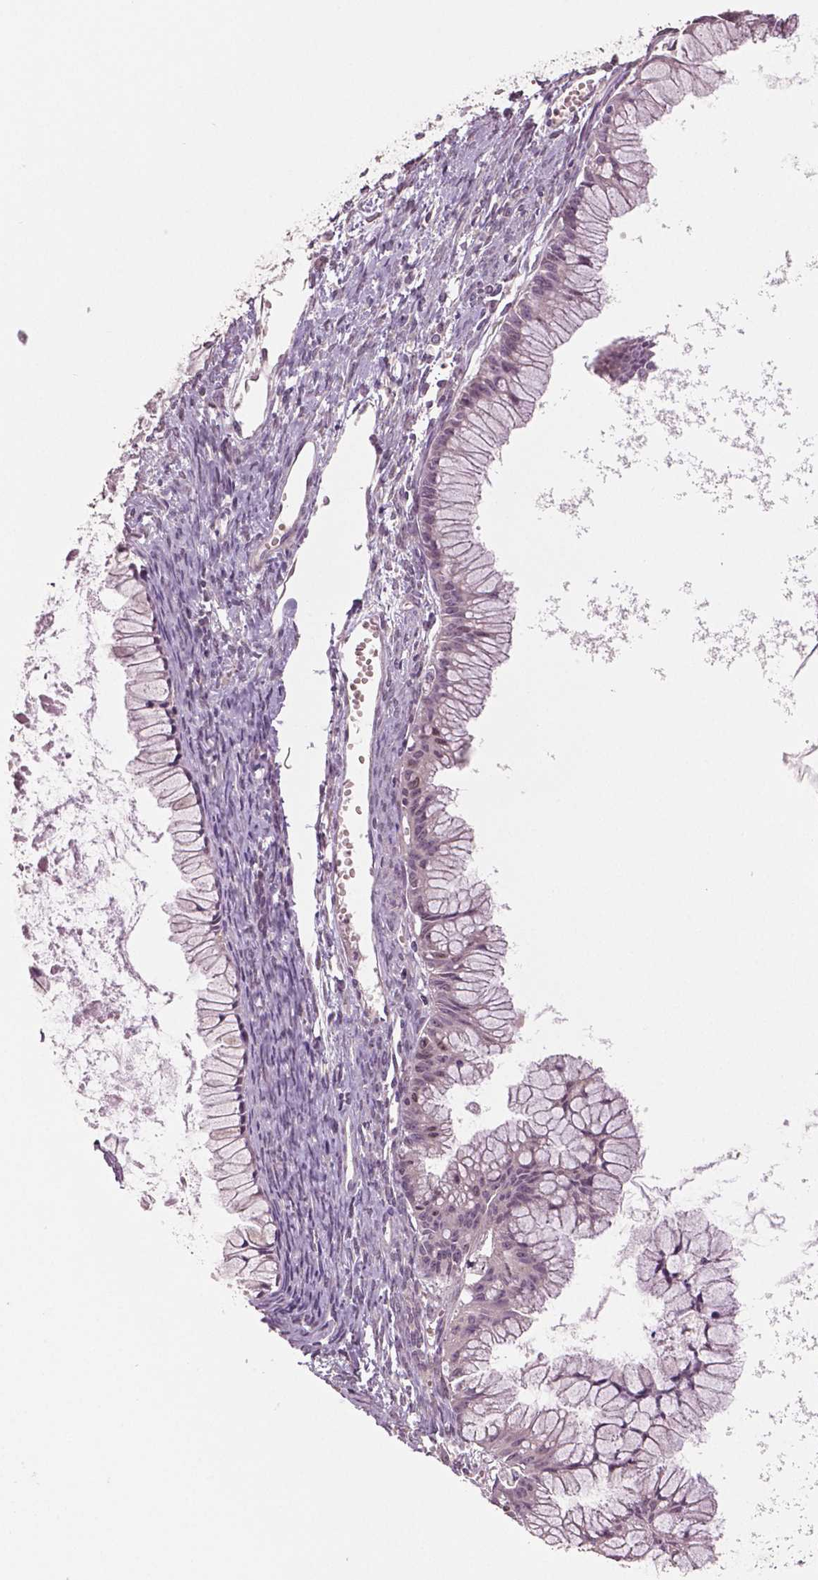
{"staining": {"intensity": "weak", "quantity": "<25%", "location": "nuclear"}, "tissue": "ovarian cancer", "cell_type": "Tumor cells", "image_type": "cancer", "snomed": [{"axis": "morphology", "description": "Cystadenocarcinoma, mucinous, NOS"}, {"axis": "topography", "description": "Ovary"}], "caption": "A high-resolution histopathology image shows IHC staining of ovarian mucinous cystadenocarcinoma, which displays no significant staining in tumor cells. (IHC, brightfield microscopy, high magnification).", "gene": "MKI67", "patient": {"sex": "female", "age": 41}}